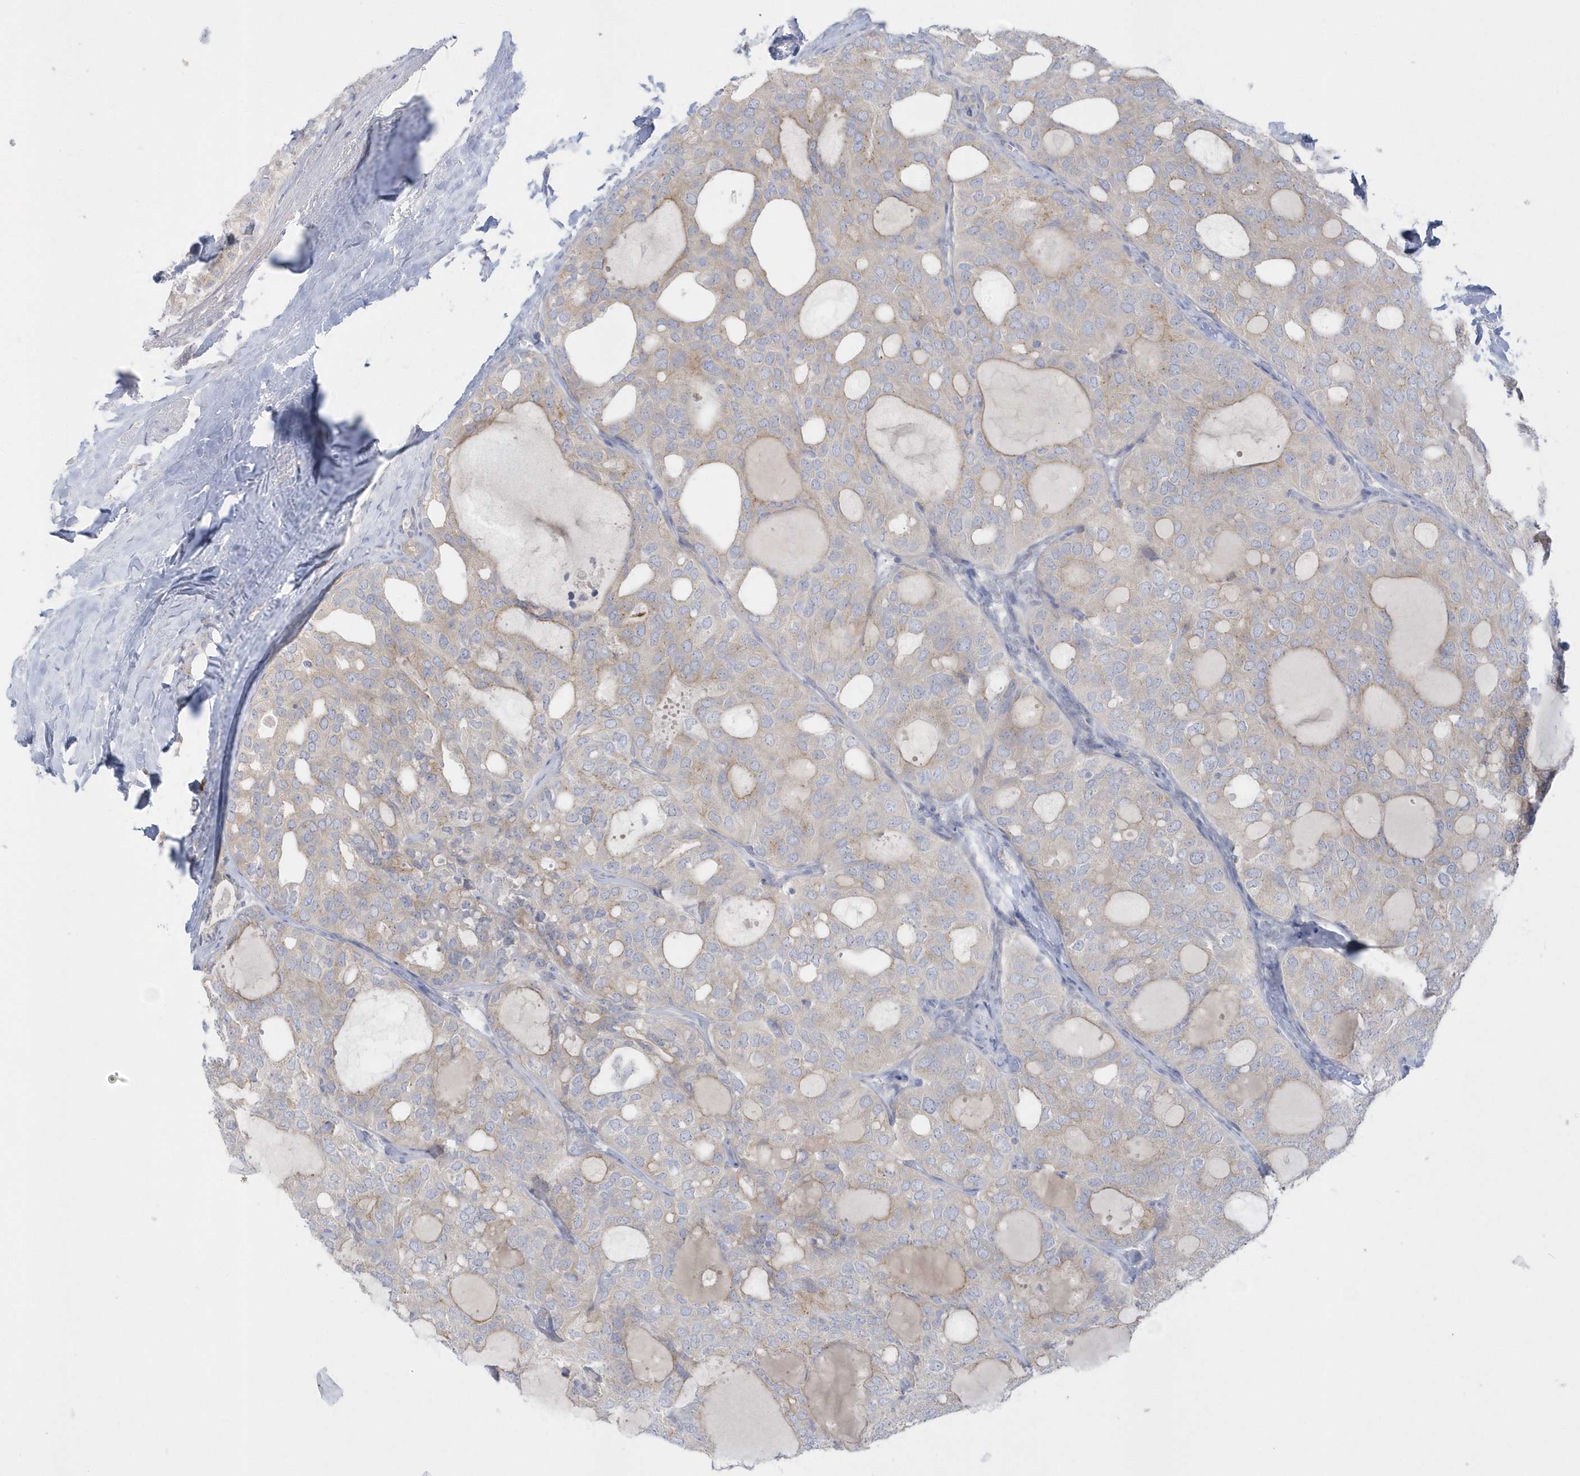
{"staining": {"intensity": "negative", "quantity": "none", "location": "none"}, "tissue": "thyroid cancer", "cell_type": "Tumor cells", "image_type": "cancer", "snomed": [{"axis": "morphology", "description": "Follicular adenoma carcinoma, NOS"}, {"axis": "topography", "description": "Thyroid gland"}], "caption": "Human thyroid follicular adenoma carcinoma stained for a protein using immunohistochemistry (IHC) reveals no expression in tumor cells.", "gene": "SEMA3D", "patient": {"sex": "male", "age": 75}}